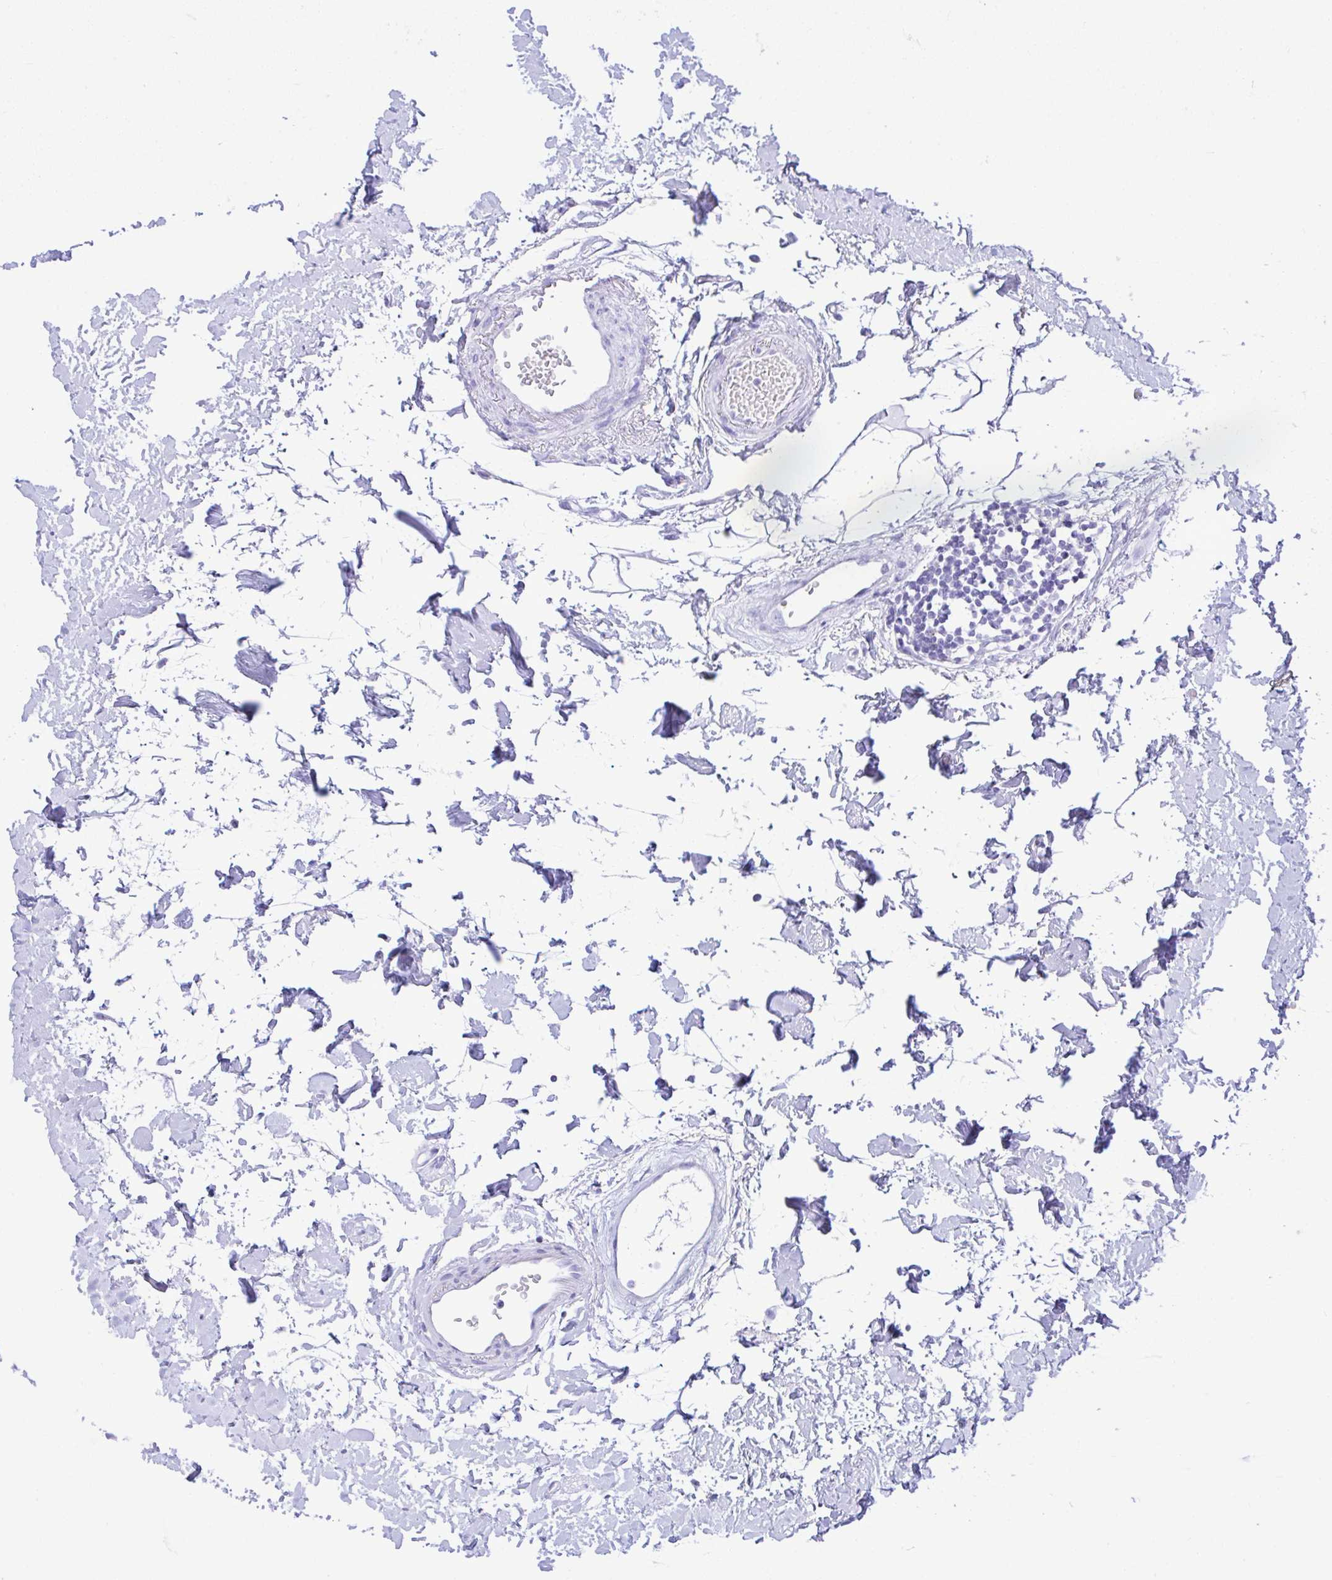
{"staining": {"intensity": "negative", "quantity": "none", "location": "none"}, "tissue": "colon", "cell_type": "Endothelial cells", "image_type": "normal", "snomed": [{"axis": "morphology", "description": "Normal tissue, NOS"}, {"axis": "topography", "description": "Colon"}], "caption": "Endothelial cells show no significant protein positivity in unremarkable colon. (DAB (3,3'-diaminobenzidine) IHC, high magnification).", "gene": "SELENOV", "patient": {"sex": "female", "age": 84}}